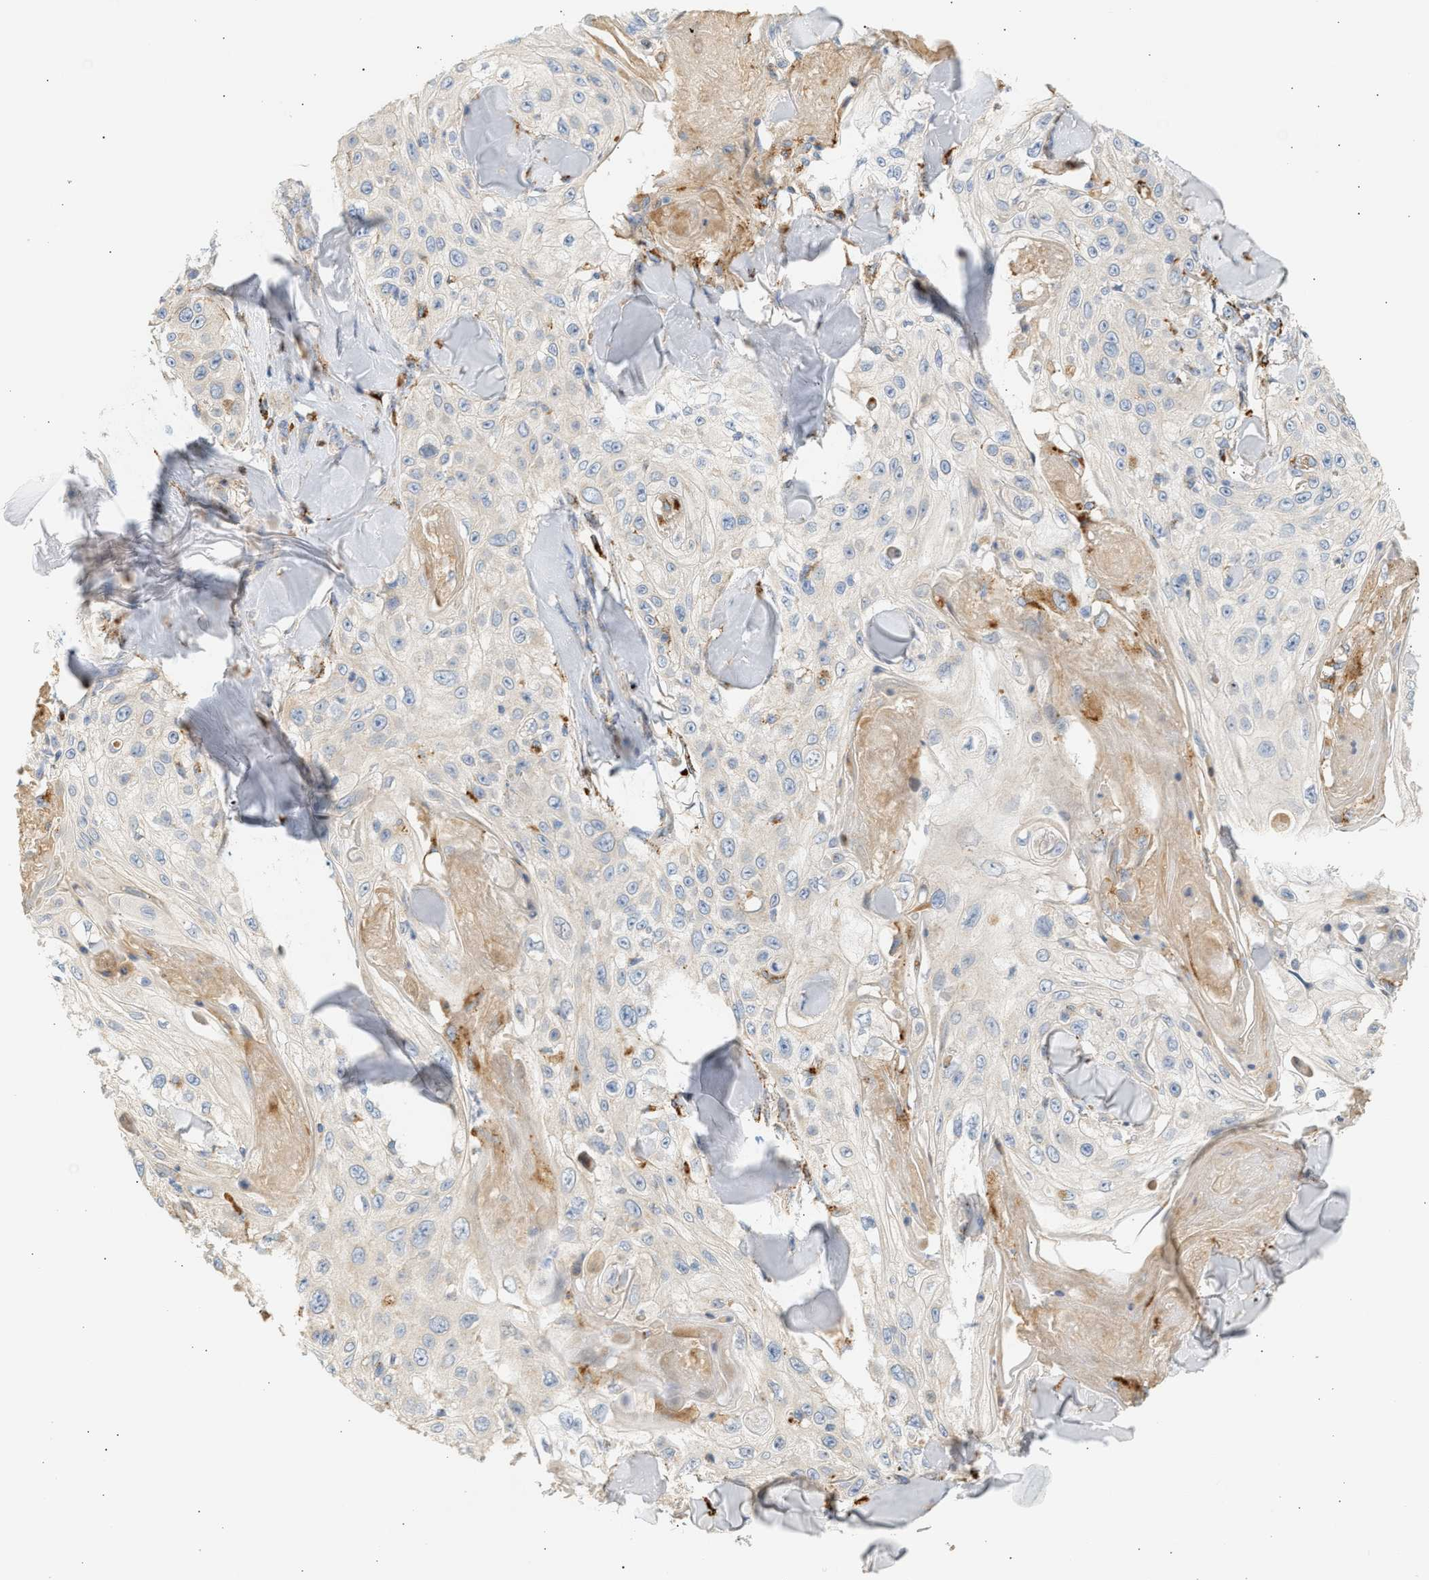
{"staining": {"intensity": "weak", "quantity": "<25%", "location": "cytoplasmic/membranous"}, "tissue": "skin cancer", "cell_type": "Tumor cells", "image_type": "cancer", "snomed": [{"axis": "morphology", "description": "Squamous cell carcinoma, NOS"}, {"axis": "topography", "description": "Skin"}], "caption": "Tumor cells are negative for brown protein staining in skin squamous cell carcinoma.", "gene": "ENTHD1", "patient": {"sex": "male", "age": 86}}